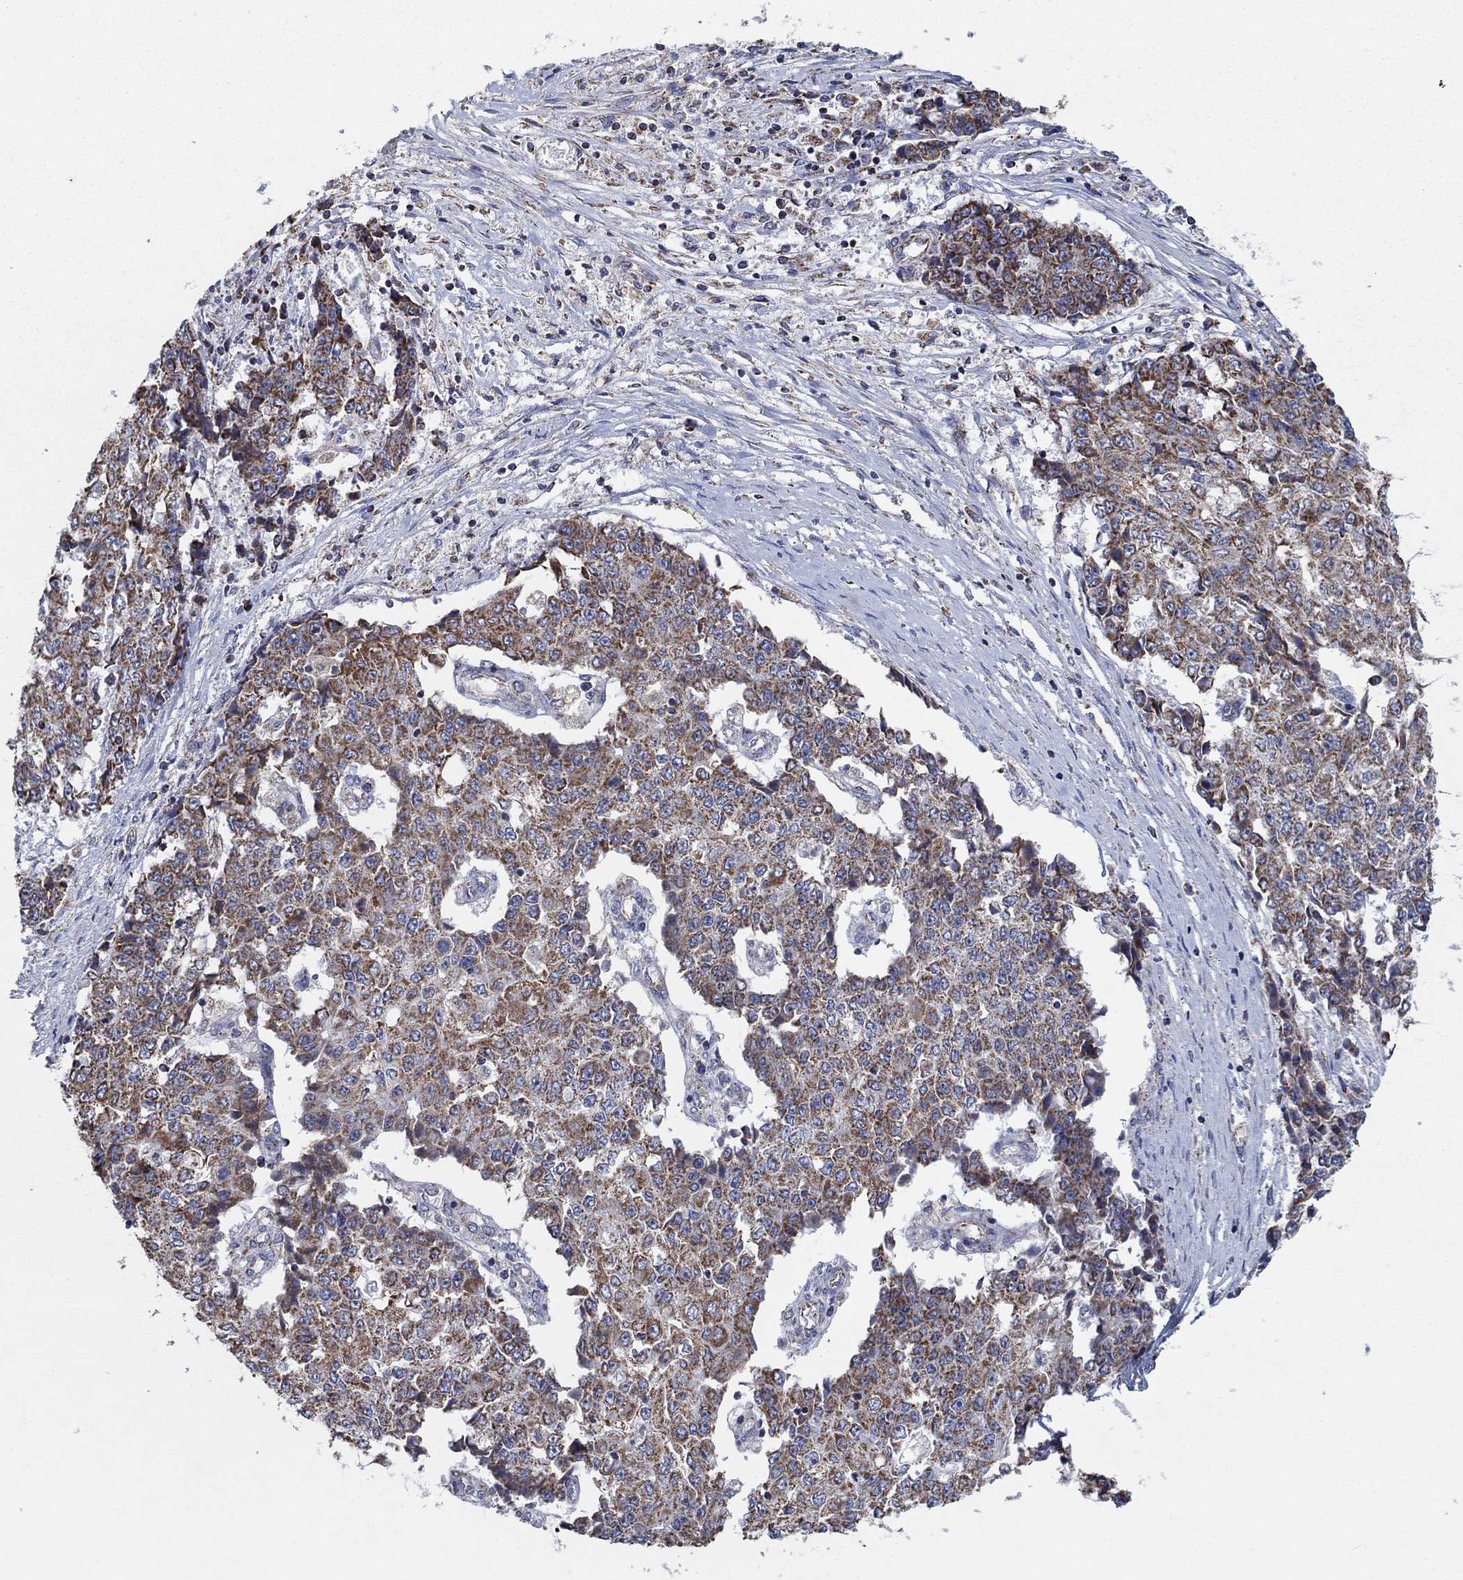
{"staining": {"intensity": "moderate", "quantity": ">75%", "location": "cytoplasmic/membranous"}, "tissue": "ovarian cancer", "cell_type": "Tumor cells", "image_type": "cancer", "snomed": [{"axis": "morphology", "description": "Carcinoma, endometroid"}, {"axis": "topography", "description": "Ovary"}], "caption": "Immunohistochemical staining of human ovarian cancer (endometroid carcinoma) displays medium levels of moderate cytoplasmic/membranous protein staining in approximately >75% of tumor cells. The staining was performed using DAB (3,3'-diaminobenzidine) to visualize the protein expression in brown, while the nuclei were stained in blue with hematoxylin (Magnification: 20x).", "gene": "C9orf85", "patient": {"sex": "female", "age": 42}}